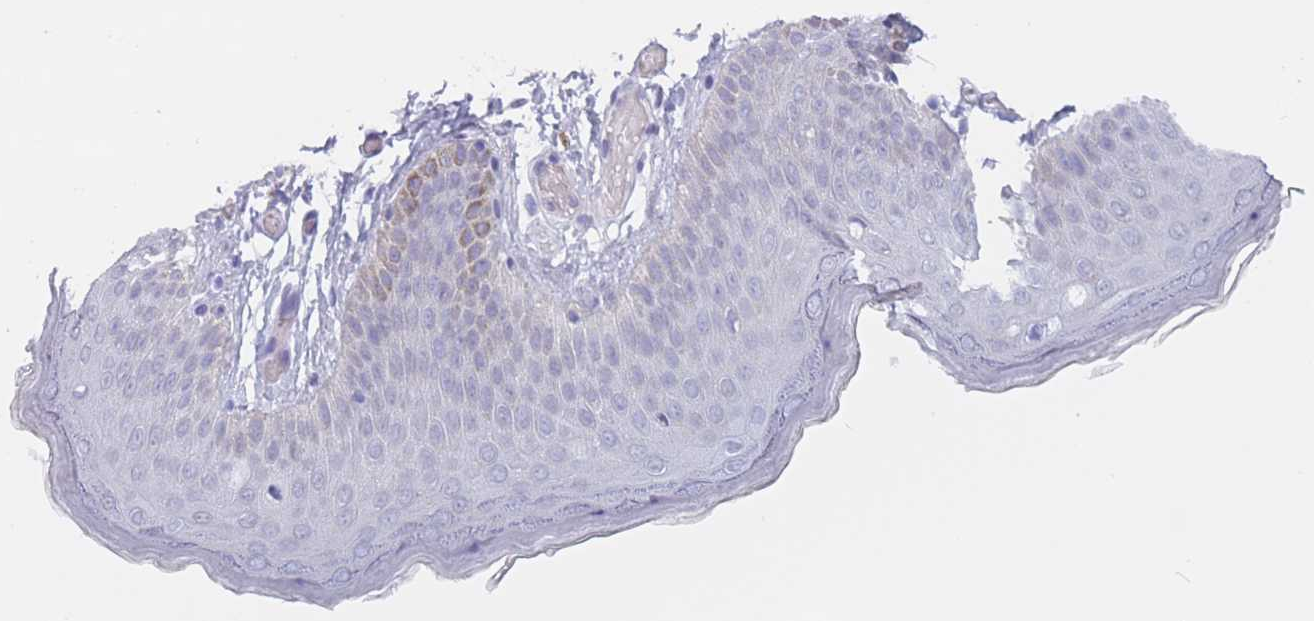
{"staining": {"intensity": "strong", "quantity": "25%-75%", "location": "nuclear"}, "tissue": "skin", "cell_type": "Epidermal cells", "image_type": "normal", "snomed": [{"axis": "morphology", "description": "Normal tissue, NOS"}, {"axis": "topography", "description": "Anal"}], "caption": "IHC photomicrograph of normal human skin stained for a protein (brown), which demonstrates high levels of strong nuclear positivity in approximately 25%-75% of epidermal cells.", "gene": "NASP", "patient": {"sex": "female", "age": 40}}